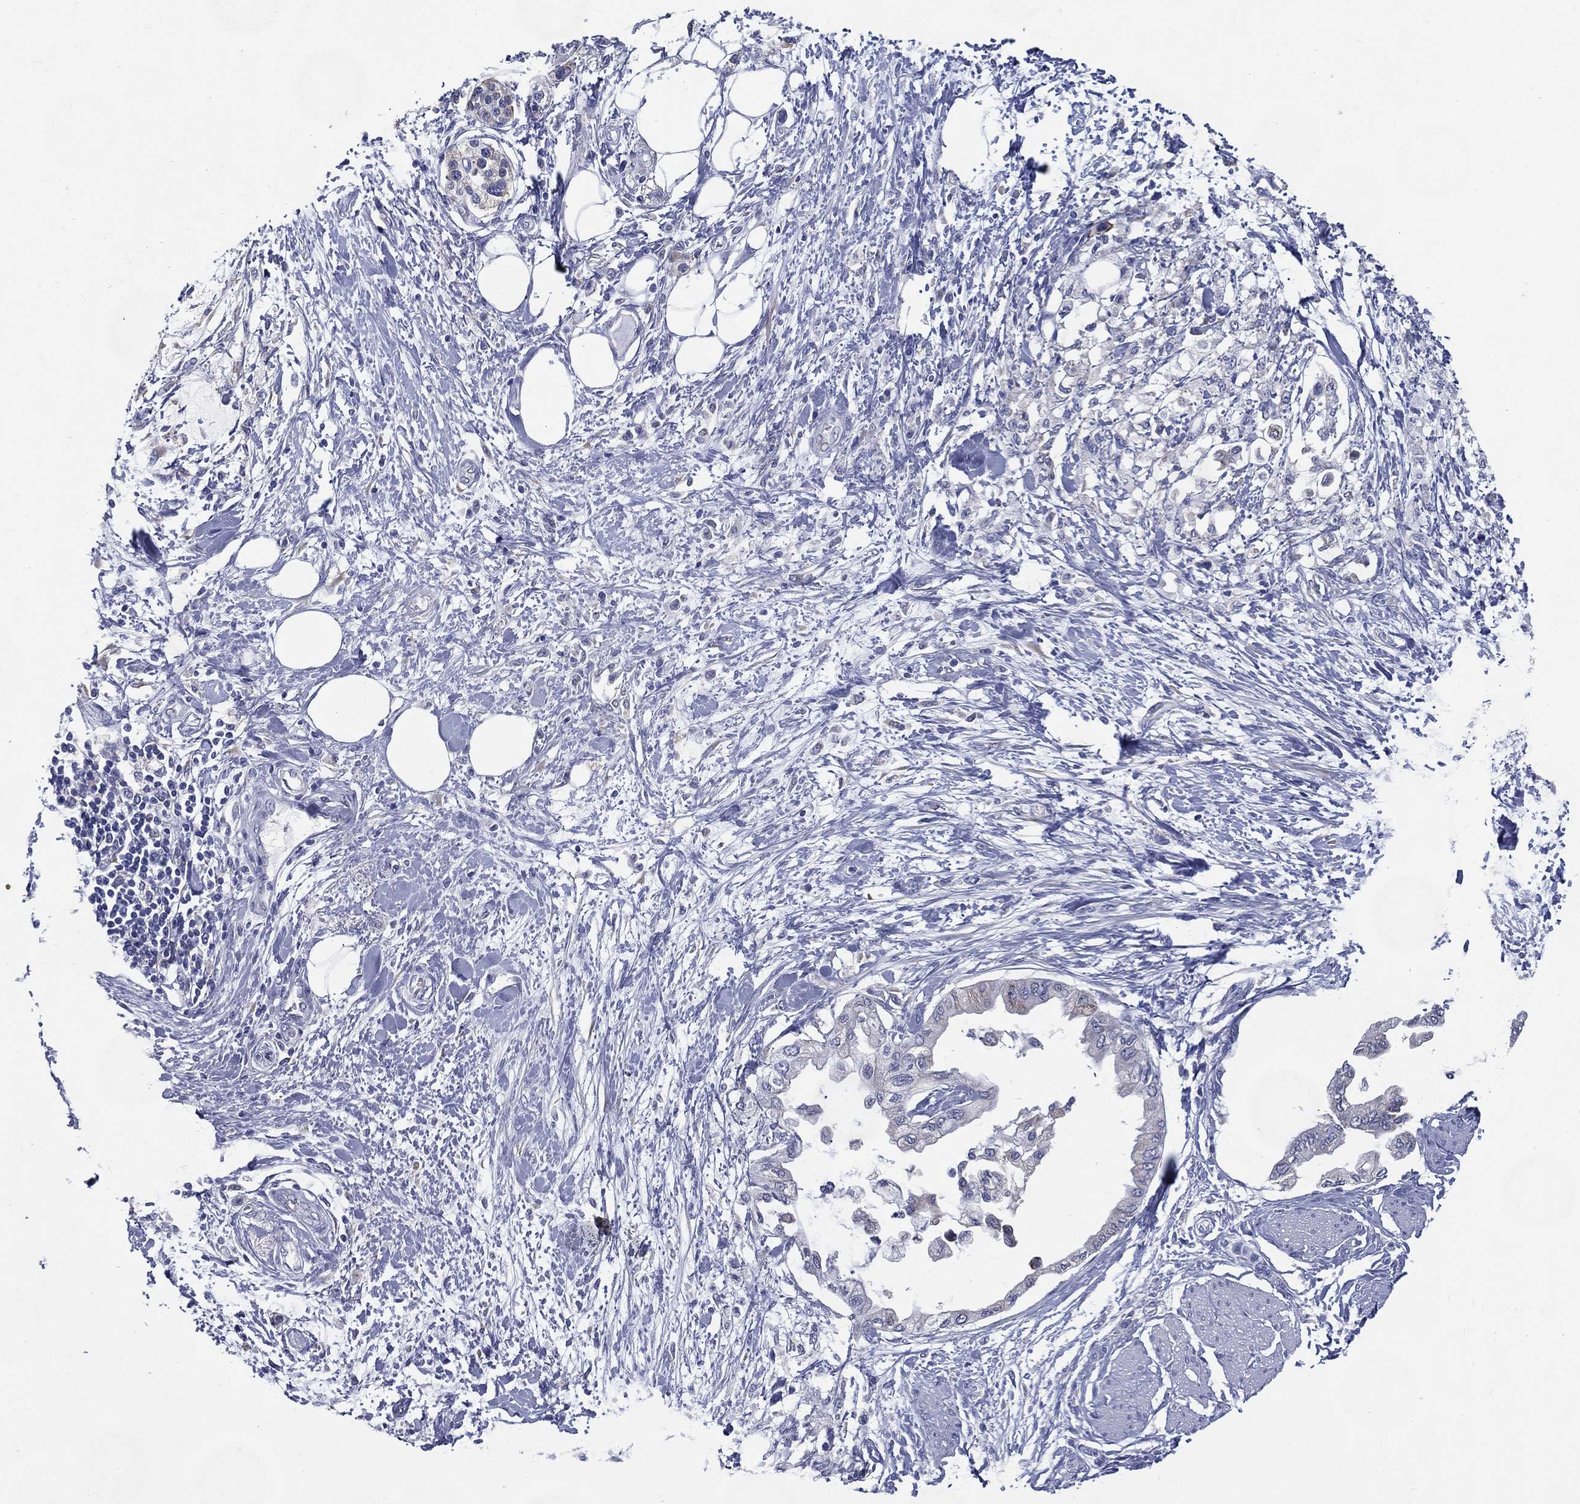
{"staining": {"intensity": "negative", "quantity": "none", "location": "none"}, "tissue": "pancreatic cancer", "cell_type": "Tumor cells", "image_type": "cancer", "snomed": [{"axis": "morphology", "description": "Normal tissue, NOS"}, {"axis": "morphology", "description": "Adenocarcinoma, NOS"}, {"axis": "topography", "description": "Pancreas"}, {"axis": "topography", "description": "Duodenum"}], "caption": "The image exhibits no staining of tumor cells in pancreatic cancer (adenocarcinoma).", "gene": "C19orf18", "patient": {"sex": "female", "age": 60}}